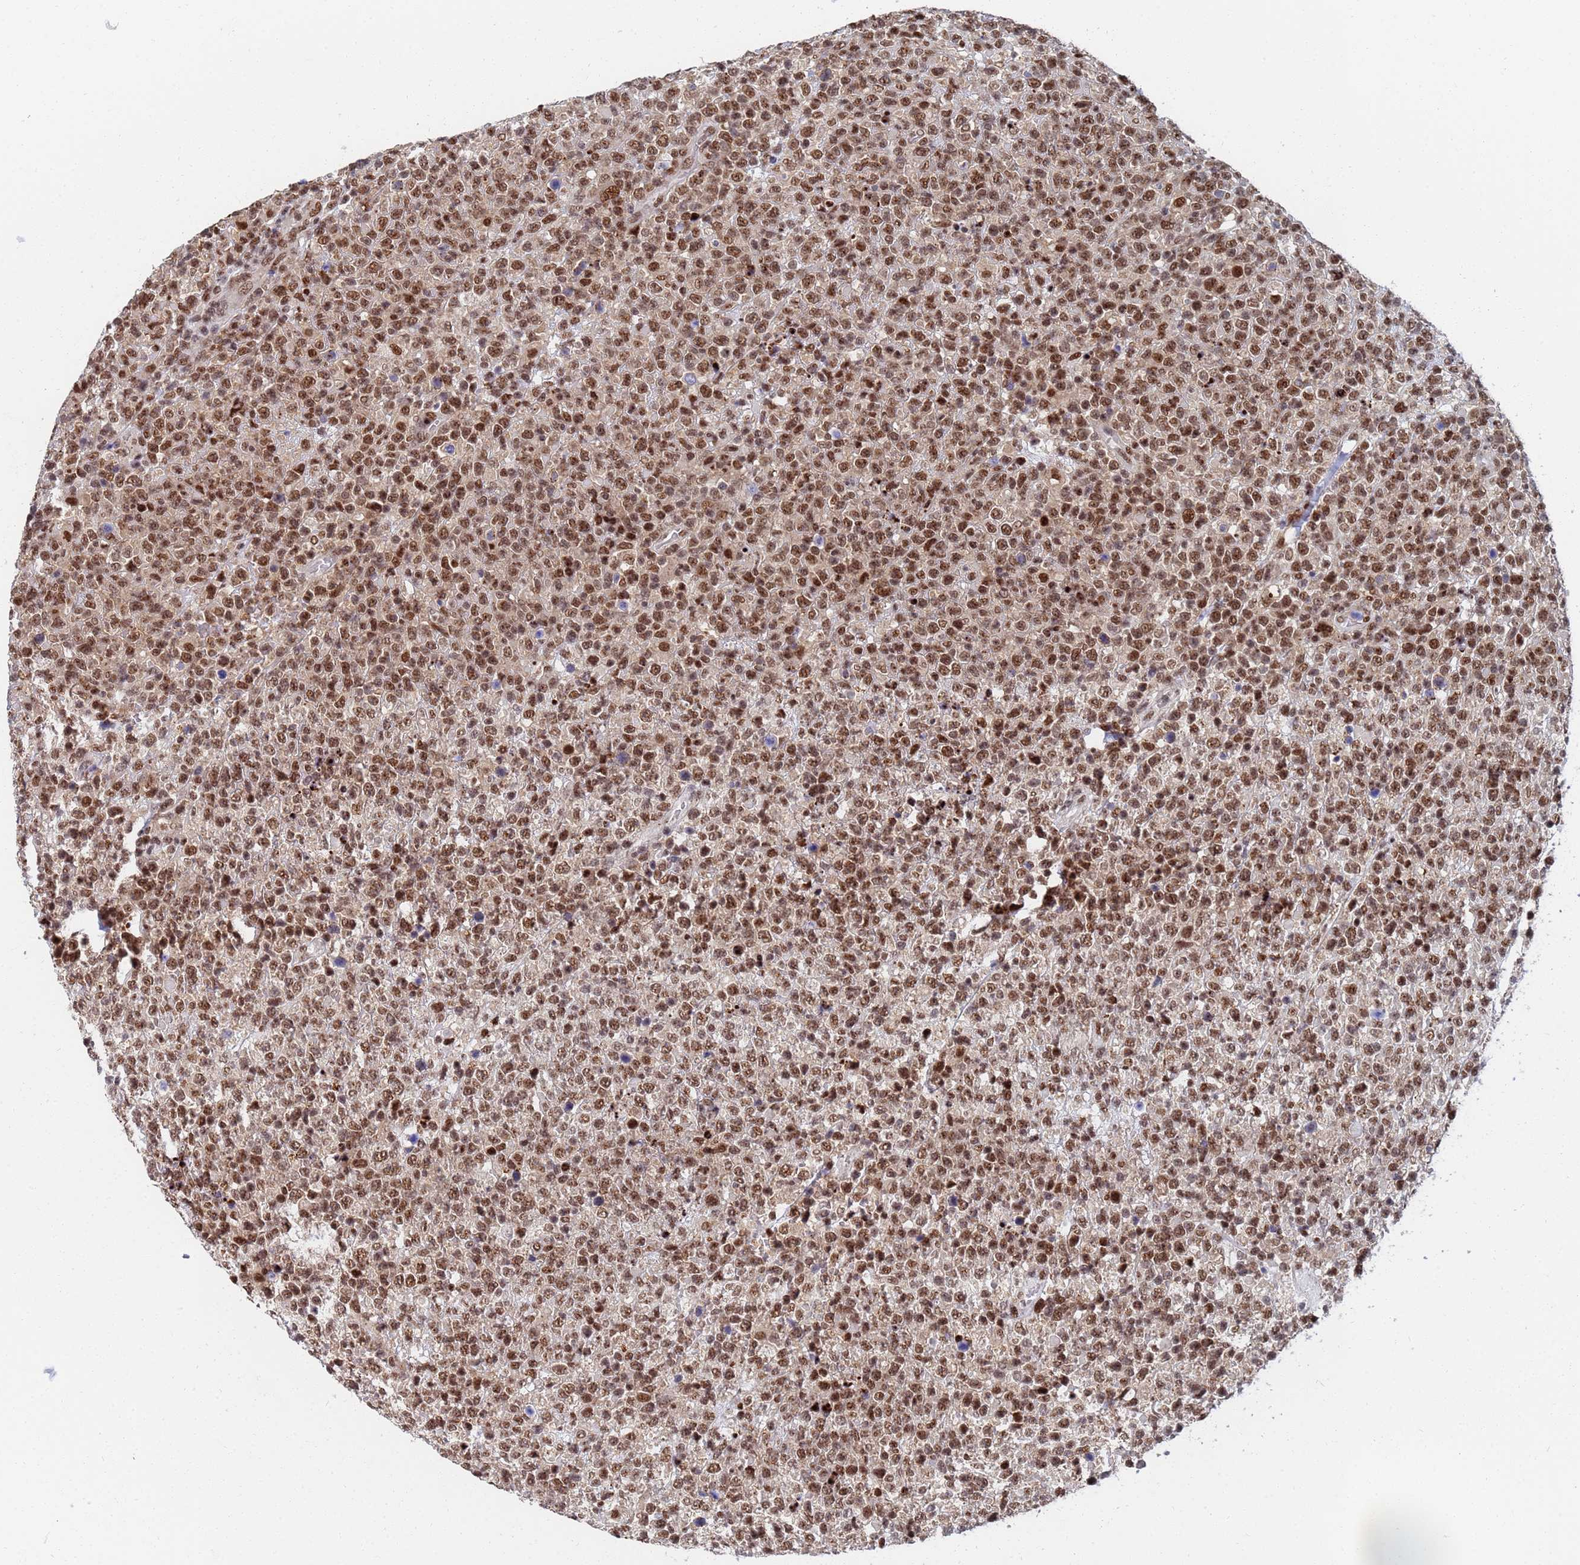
{"staining": {"intensity": "moderate", "quantity": ">75%", "location": "nuclear"}, "tissue": "lymphoma", "cell_type": "Tumor cells", "image_type": "cancer", "snomed": [{"axis": "morphology", "description": "Malignant lymphoma, non-Hodgkin's type, High grade"}, {"axis": "topography", "description": "Colon"}], "caption": "Immunohistochemical staining of malignant lymphoma, non-Hodgkin's type (high-grade) shows moderate nuclear protein expression in about >75% of tumor cells. Immunohistochemistry stains the protein in brown and the nuclei are stained blue.", "gene": "AP5Z1", "patient": {"sex": "female", "age": 53}}